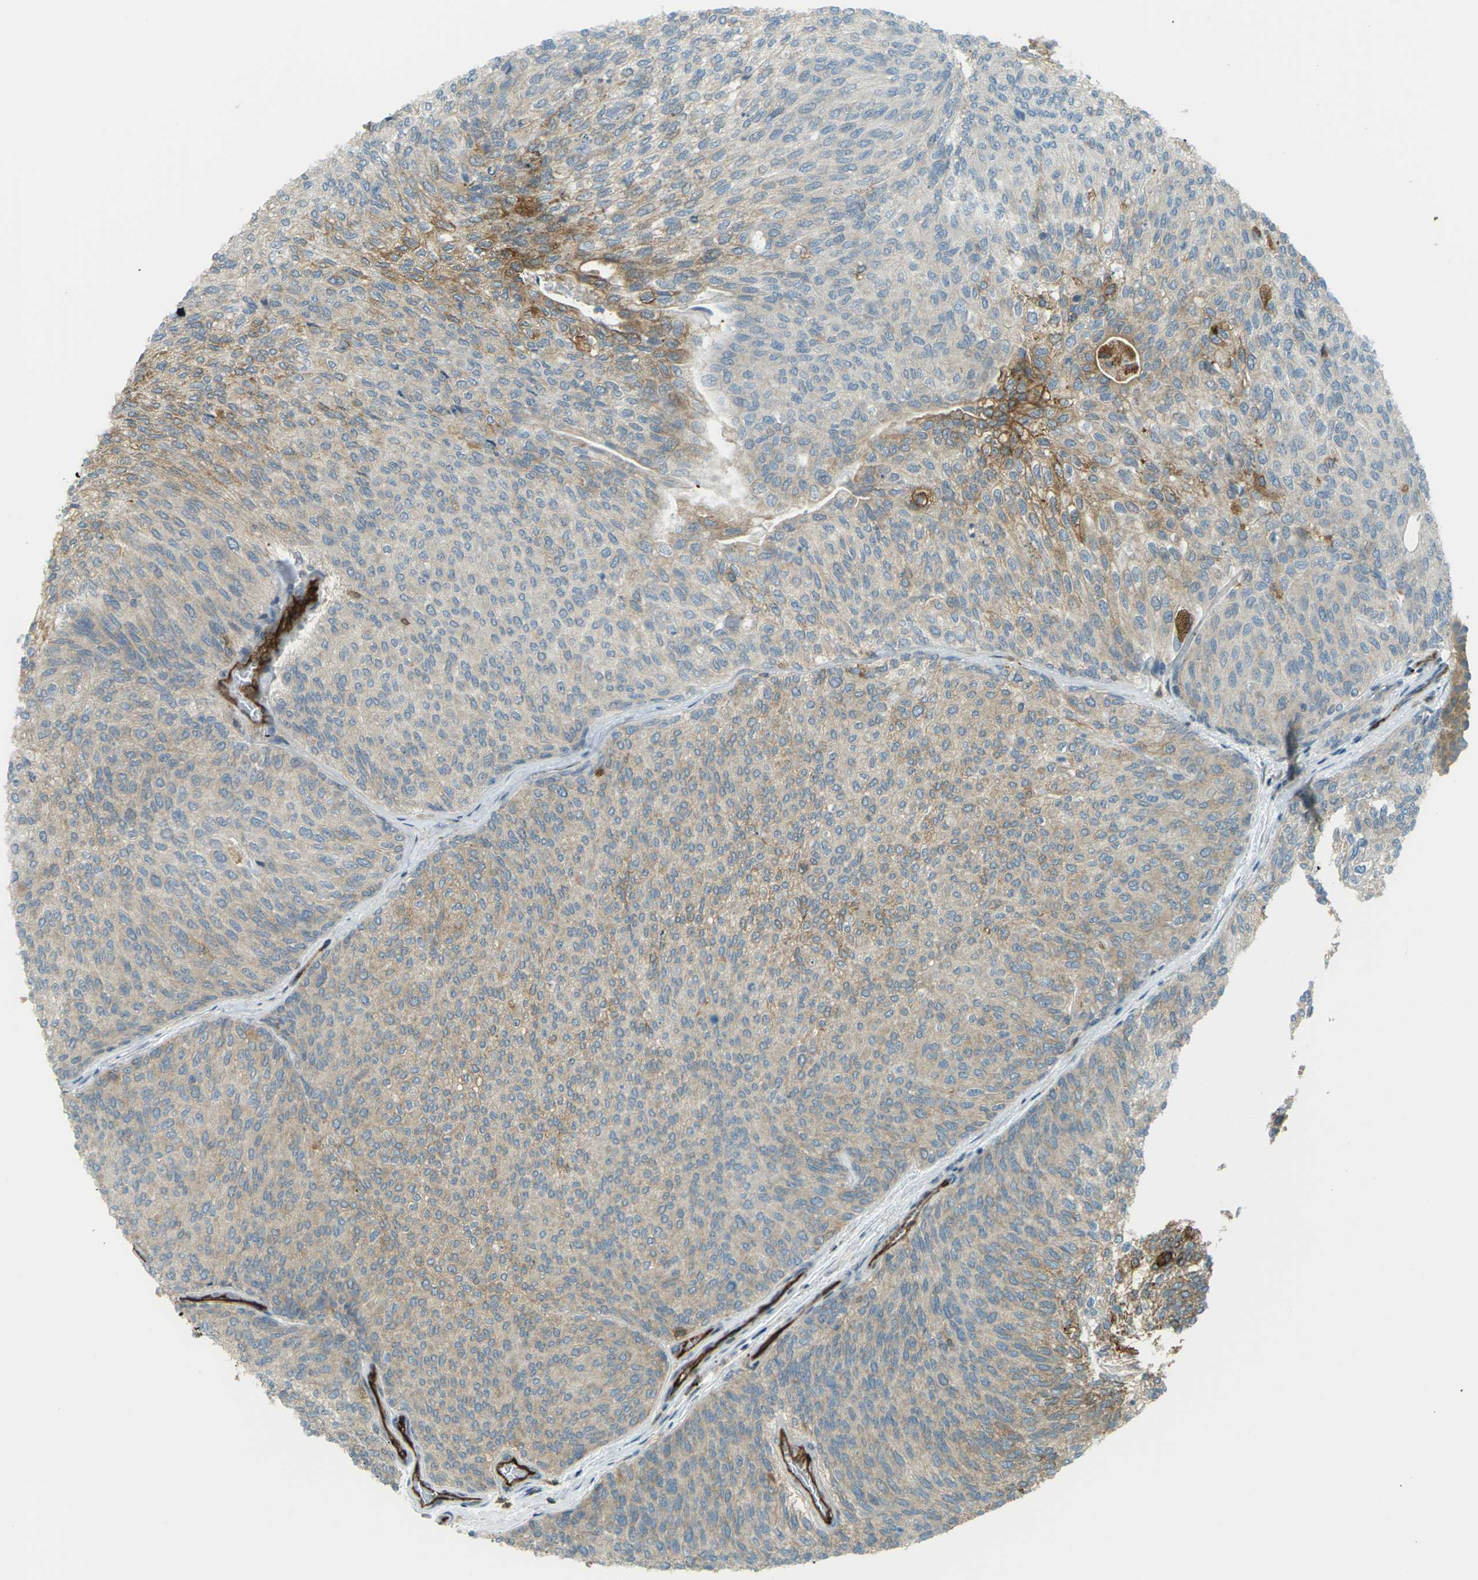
{"staining": {"intensity": "moderate", "quantity": "<25%", "location": "cytoplasmic/membranous"}, "tissue": "urothelial cancer", "cell_type": "Tumor cells", "image_type": "cancer", "snomed": [{"axis": "morphology", "description": "Urothelial carcinoma, Low grade"}, {"axis": "topography", "description": "Urinary bladder"}], "caption": "Low-grade urothelial carcinoma was stained to show a protein in brown. There is low levels of moderate cytoplasmic/membranous expression in about <25% of tumor cells.", "gene": "S1PR1", "patient": {"sex": "female", "age": 79}}